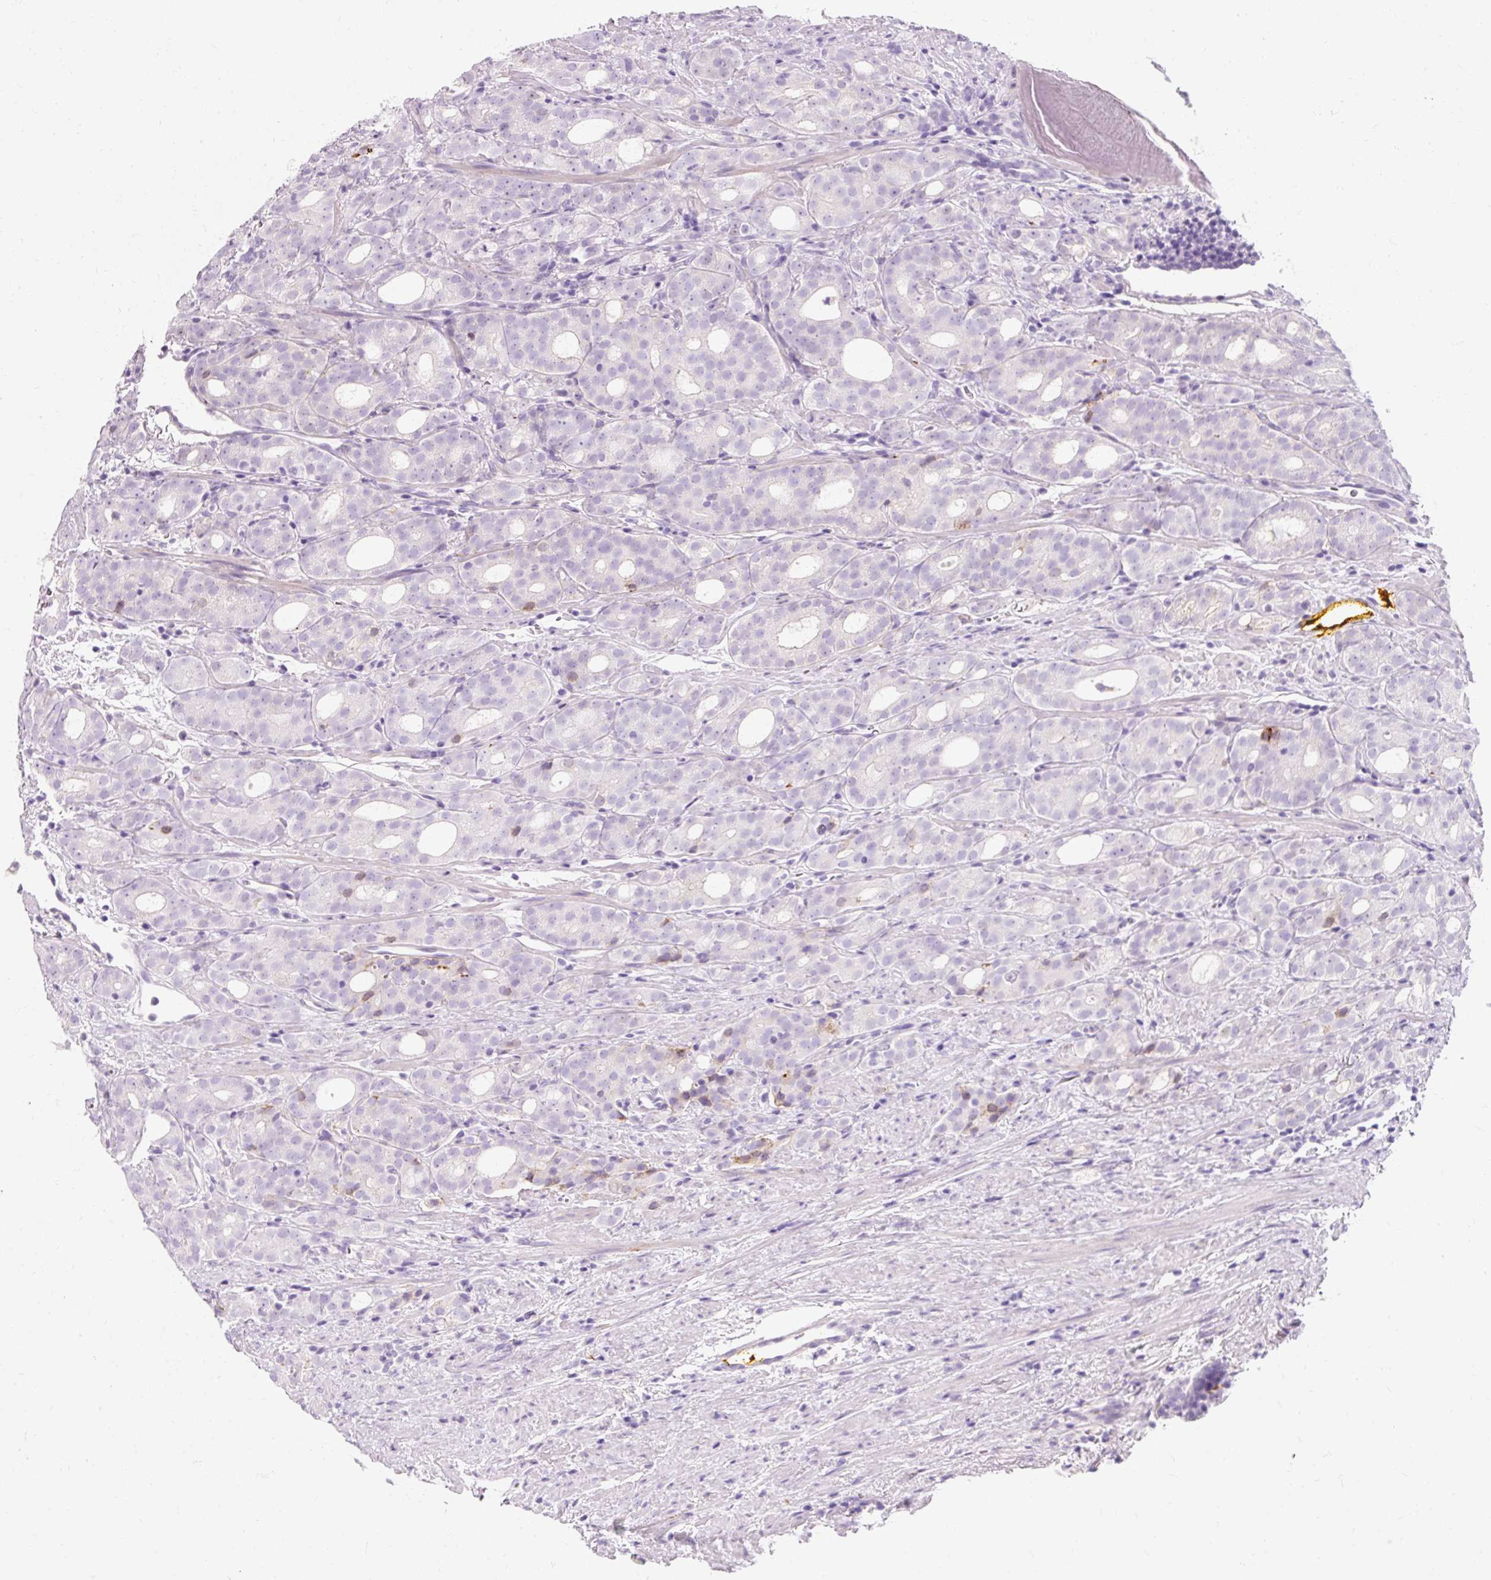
{"staining": {"intensity": "negative", "quantity": "none", "location": "none"}, "tissue": "prostate cancer", "cell_type": "Tumor cells", "image_type": "cancer", "snomed": [{"axis": "morphology", "description": "Adenocarcinoma, High grade"}, {"axis": "topography", "description": "Prostate"}], "caption": "Histopathology image shows no protein staining in tumor cells of prostate cancer tissue.", "gene": "CLDN25", "patient": {"sex": "male", "age": 64}}